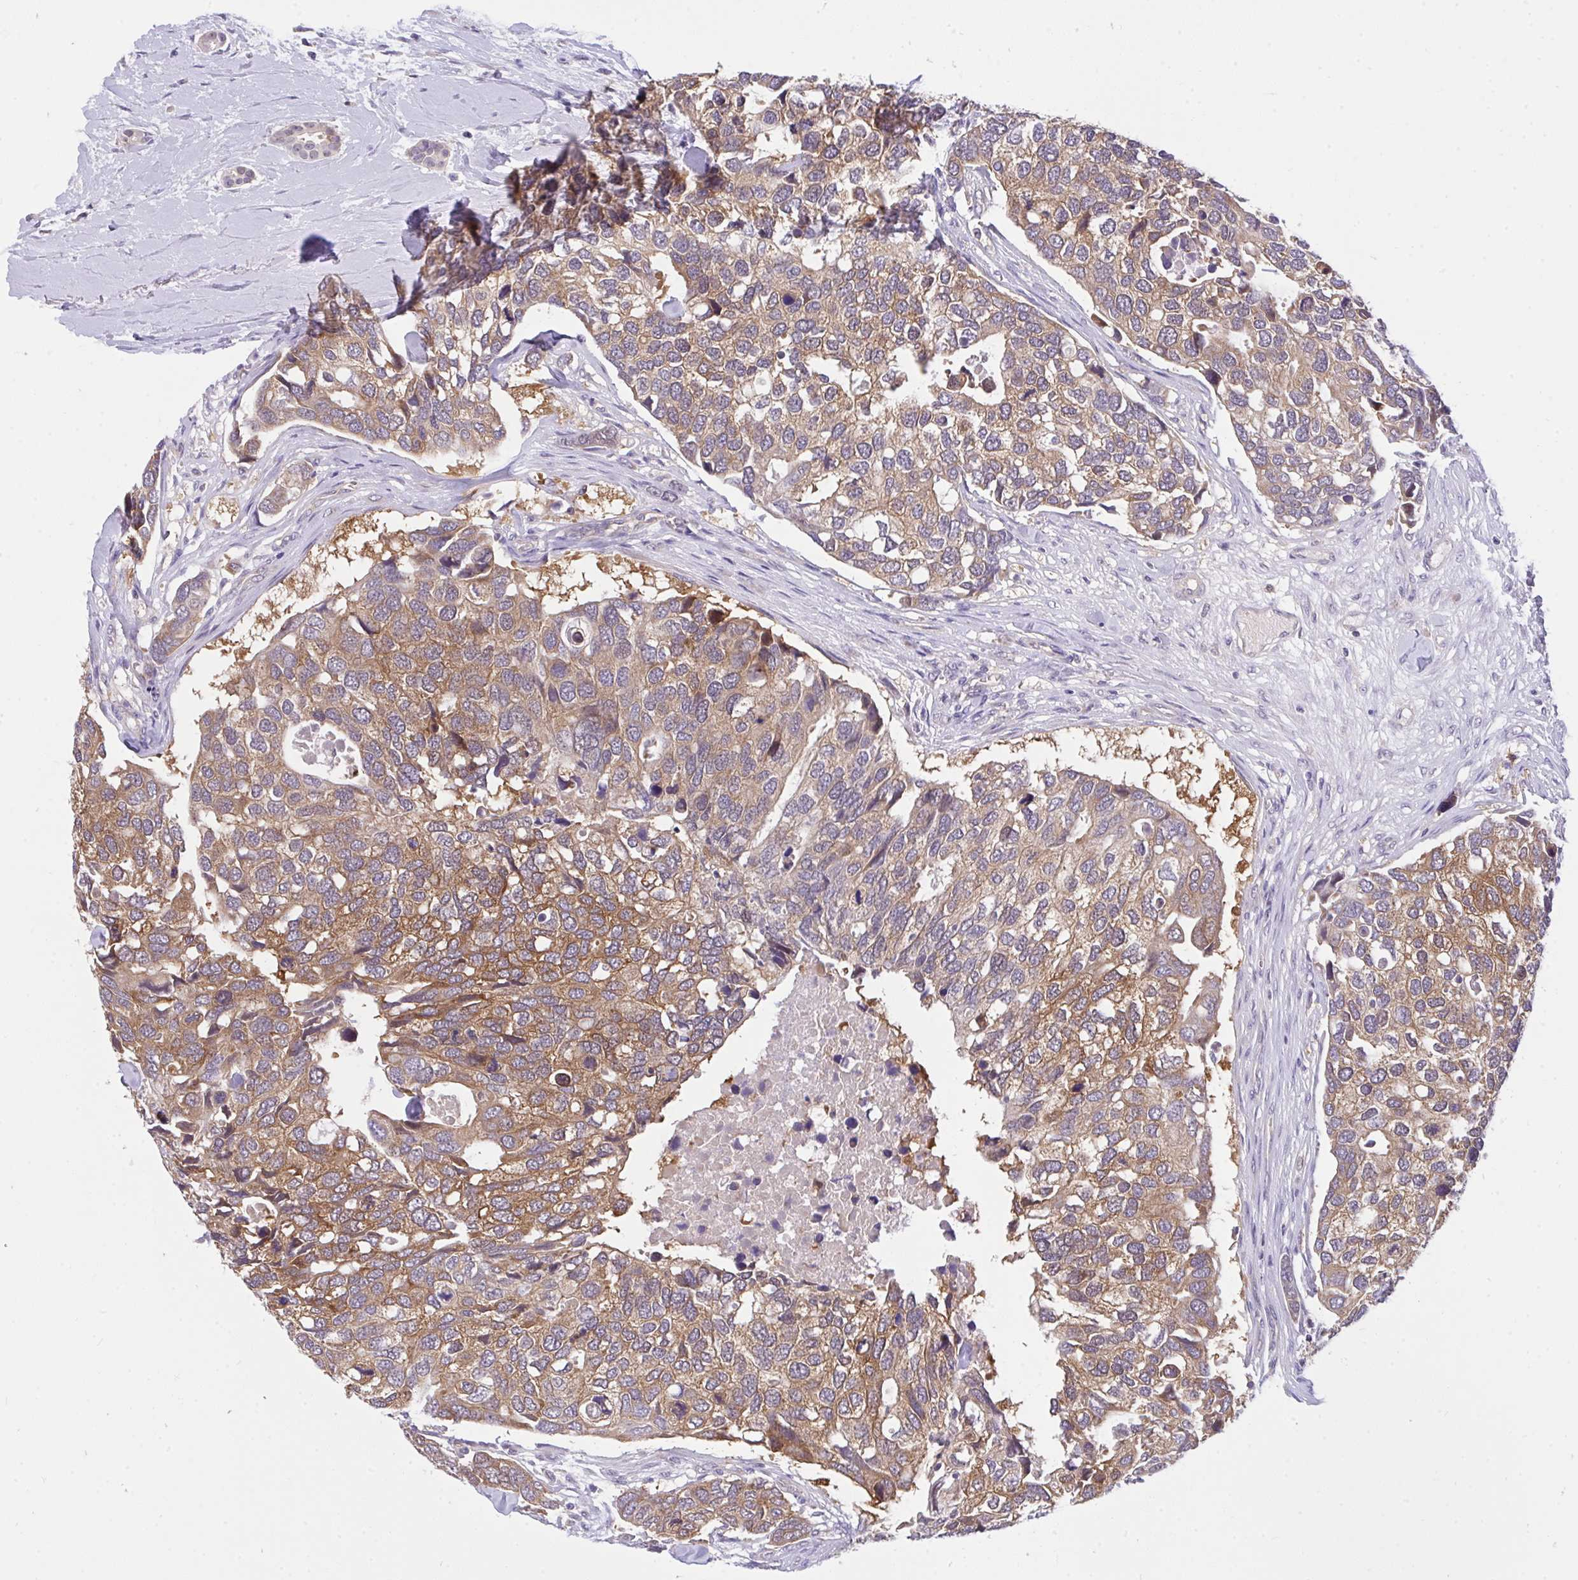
{"staining": {"intensity": "moderate", "quantity": ">75%", "location": "cytoplasmic/membranous"}, "tissue": "breast cancer", "cell_type": "Tumor cells", "image_type": "cancer", "snomed": [{"axis": "morphology", "description": "Duct carcinoma"}, {"axis": "topography", "description": "Breast"}], "caption": "This photomicrograph demonstrates breast cancer (intraductal carcinoma) stained with immunohistochemistry to label a protein in brown. The cytoplasmic/membranous of tumor cells show moderate positivity for the protein. Nuclei are counter-stained blue.", "gene": "C19orf54", "patient": {"sex": "female", "age": 83}}